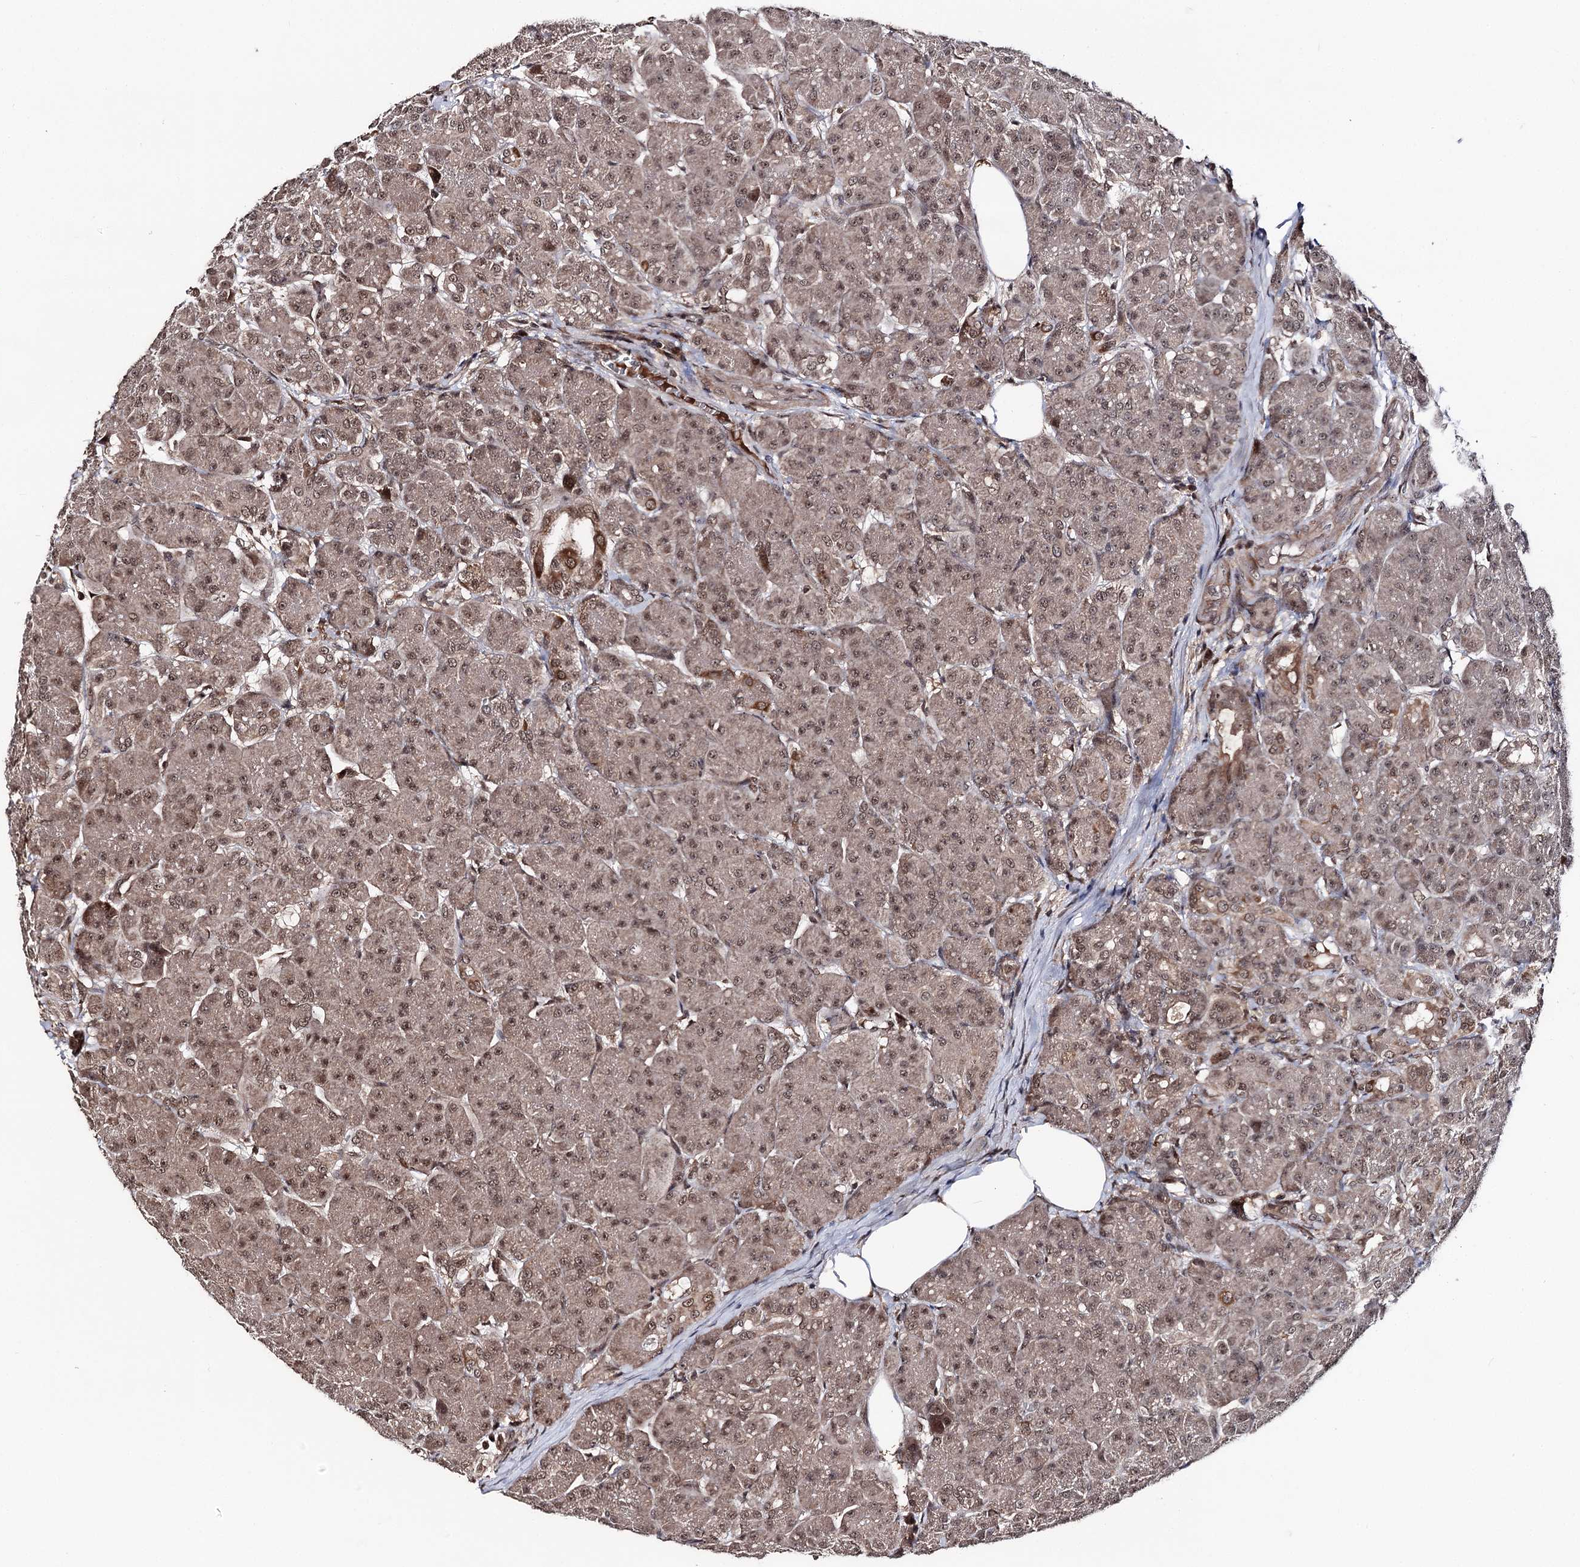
{"staining": {"intensity": "moderate", "quantity": ">75%", "location": "cytoplasmic/membranous,nuclear"}, "tissue": "pancreas", "cell_type": "Exocrine glandular cells", "image_type": "normal", "snomed": [{"axis": "morphology", "description": "Normal tissue, NOS"}, {"axis": "topography", "description": "Pancreas"}], "caption": "Immunohistochemistry photomicrograph of normal human pancreas stained for a protein (brown), which reveals medium levels of moderate cytoplasmic/membranous,nuclear expression in approximately >75% of exocrine glandular cells.", "gene": "FAM53B", "patient": {"sex": "male", "age": 63}}